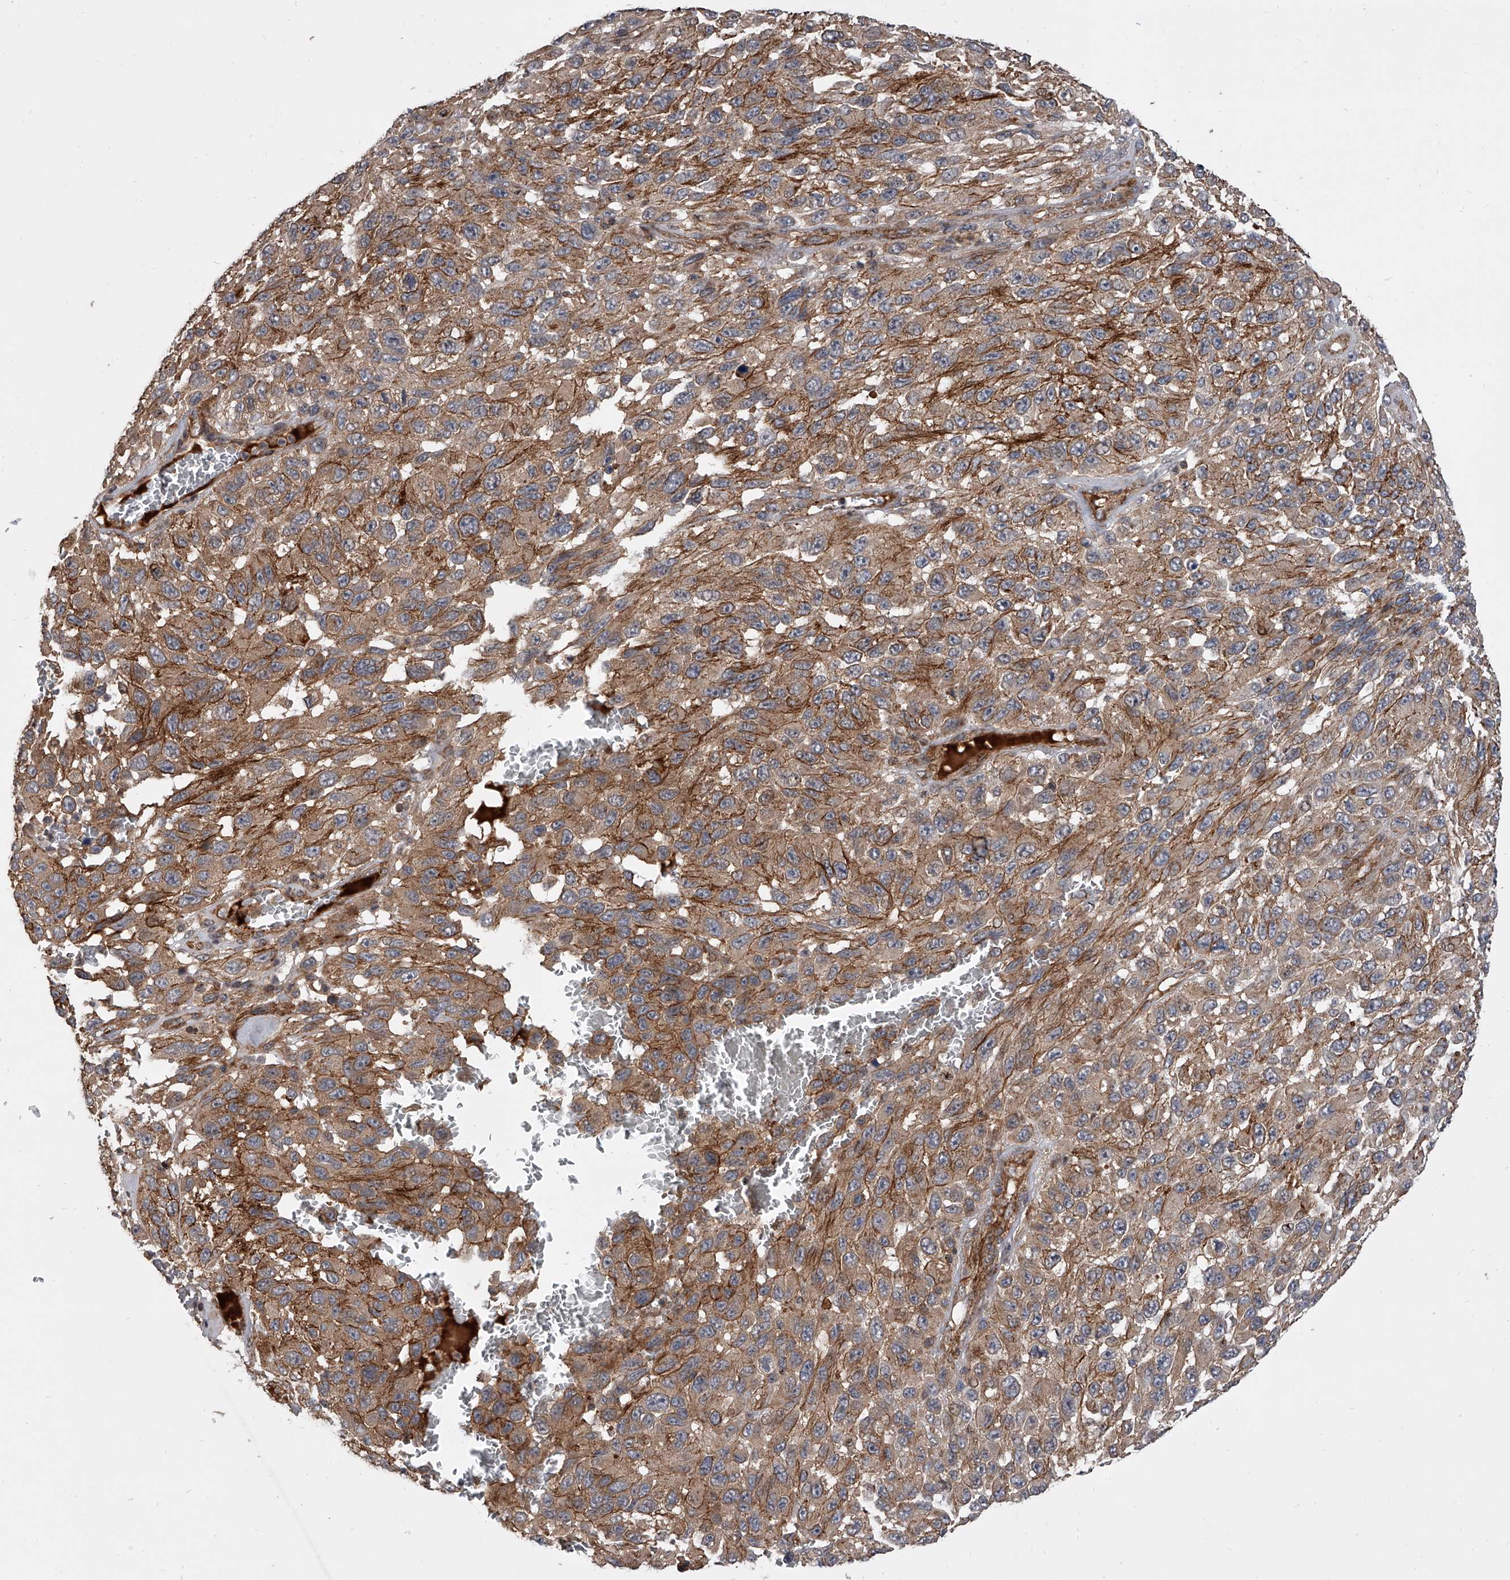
{"staining": {"intensity": "moderate", "quantity": ">75%", "location": "cytoplasmic/membranous"}, "tissue": "melanoma", "cell_type": "Tumor cells", "image_type": "cancer", "snomed": [{"axis": "morphology", "description": "Malignant melanoma, NOS"}, {"axis": "topography", "description": "Skin"}], "caption": "IHC photomicrograph of human malignant melanoma stained for a protein (brown), which exhibits medium levels of moderate cytoplasmic/membranous positivity in about >75% of tumor cells.", "gene": "USP47", "patient": {"sex": "female", "age": 96}}